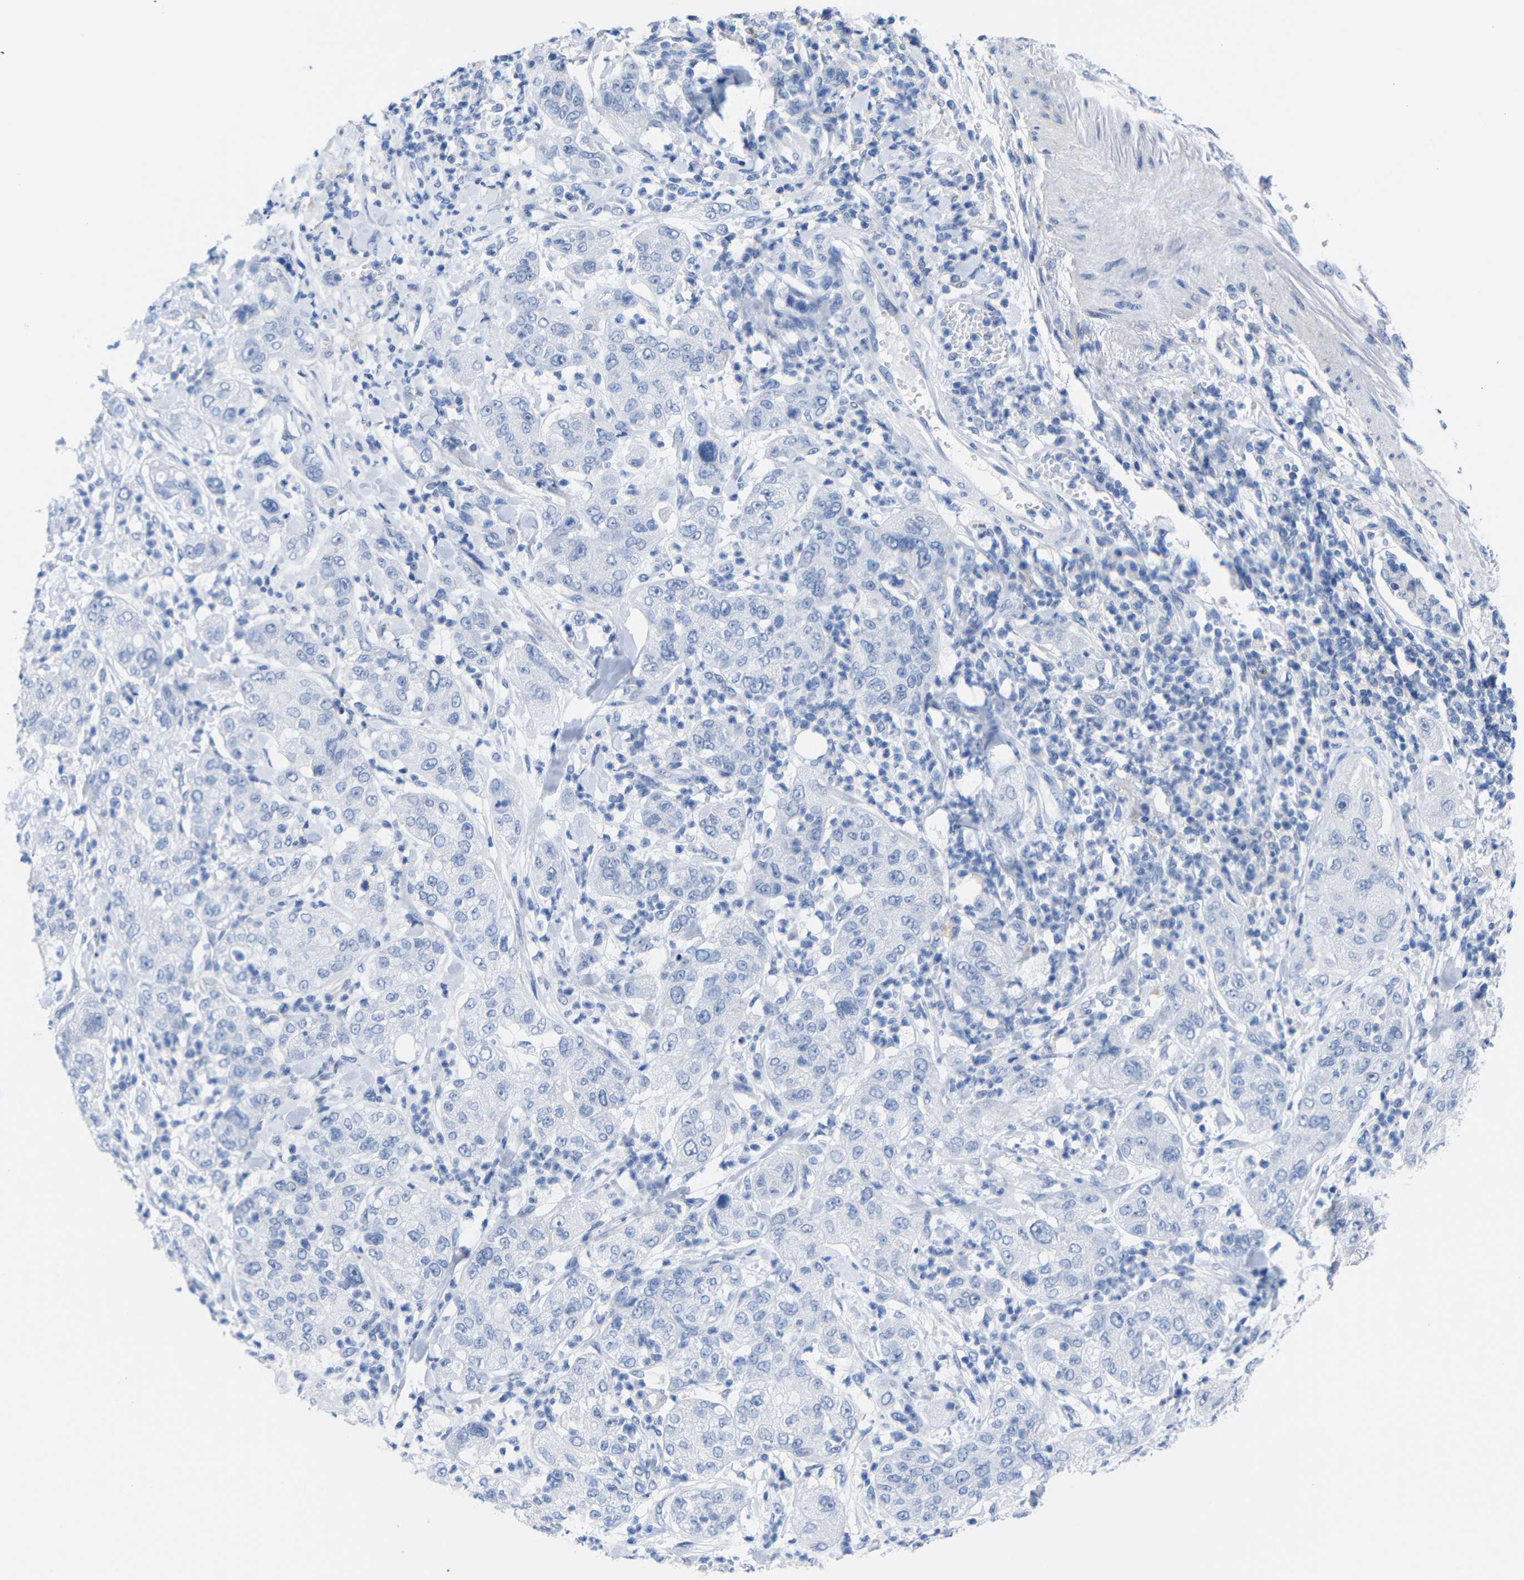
{"staining": {"intensity": "negative", "quantity": "none", "location": "none"}, "tissue": "pancreatic cancer", "cell_type": "Tumor cells", "image_type": "cancer", "snomed": [{"axis": "morphology", "description": "Adenocarcinoma, NOS"}, {"axis": "topography", "description": "Pancreas"}], "caption": "Pancreatic cancer was stained to show a protein in brown. There is no significant positivity in tumor cells.", "gene": "PEBP1", "patient": {"sex": "female", "age": 78}}